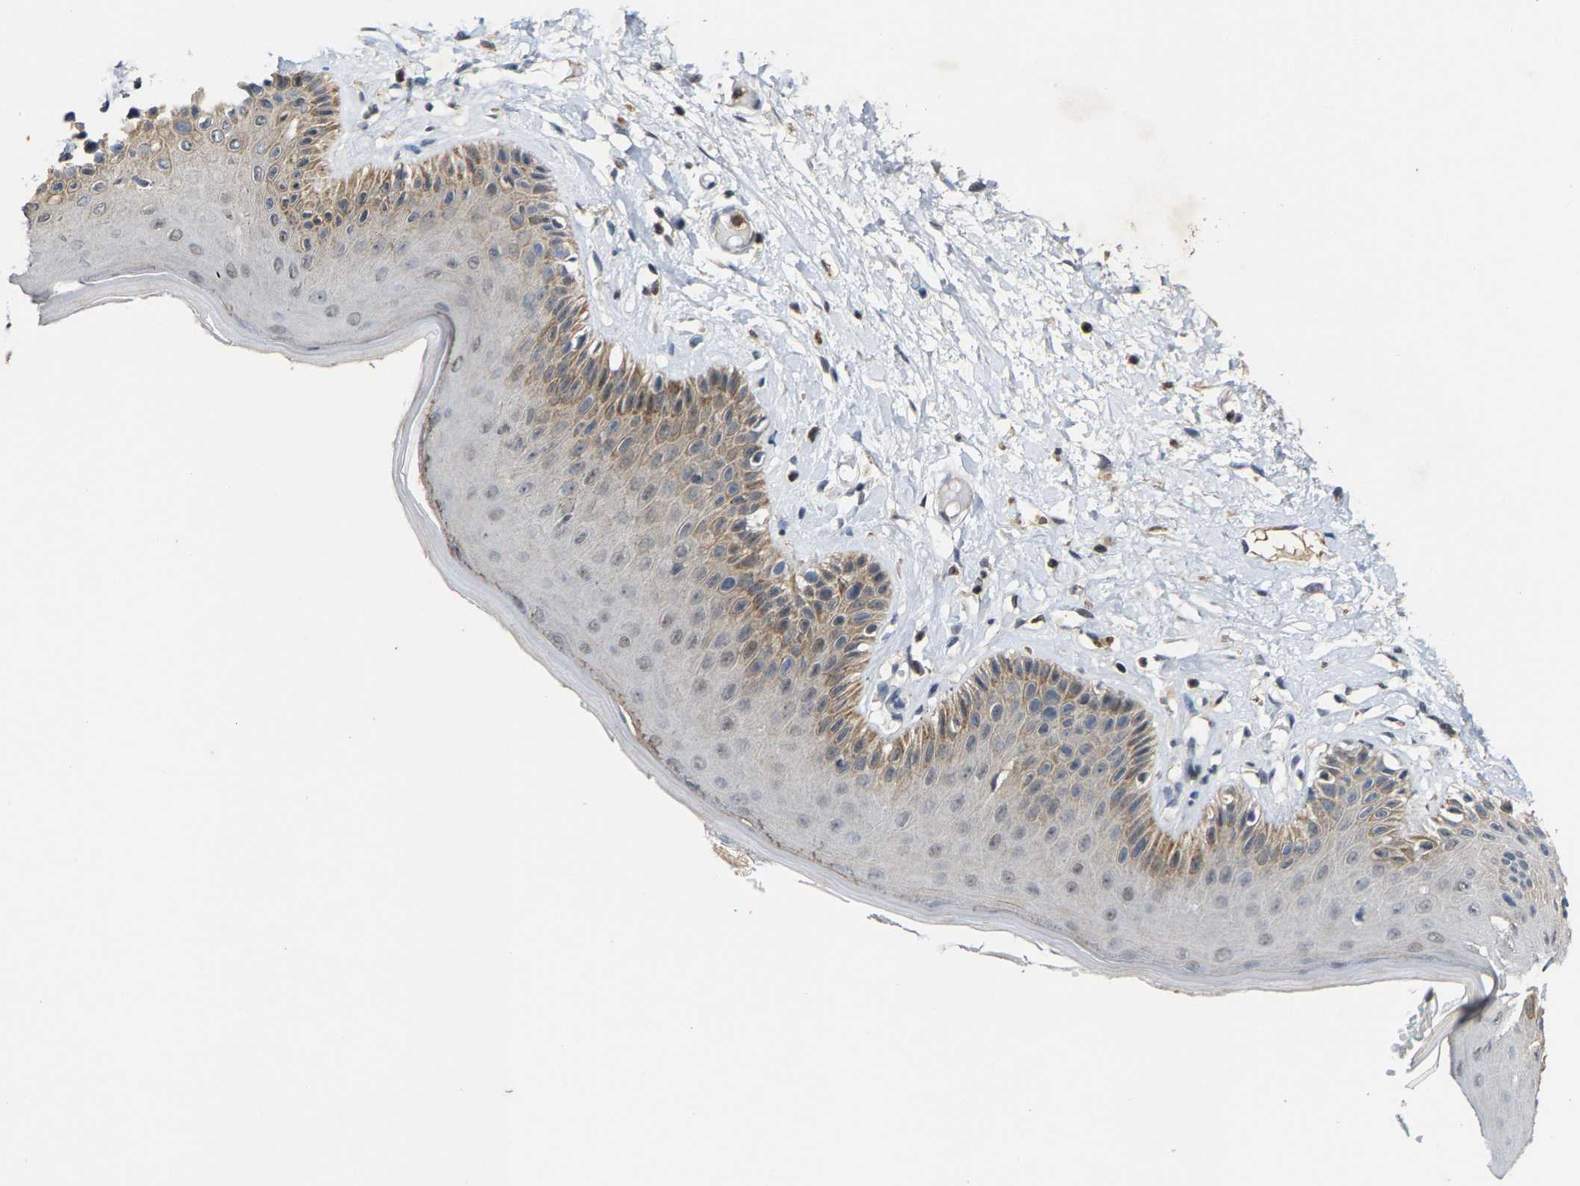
{"staining": {"intensity": "moderate", "quantity": "<25%", "location": "cytoplasmic/membranous"}, "tissue": "skin", "cell_type": "Epidermal cells", "image_type": "normal", "snomed": [{"axis": "morphology", "description": "Normal tissue, NOS"}, {"axis": "topography", "description": "Vulva"}], "caption": "Normal skin reveals moderate cytoplasmic/membranous expression in approximately <25% of epidermal cells, visualized by immunohistochemistry.", "gene": "FGD3", "patient": {"sex": "female", "age": 73}}